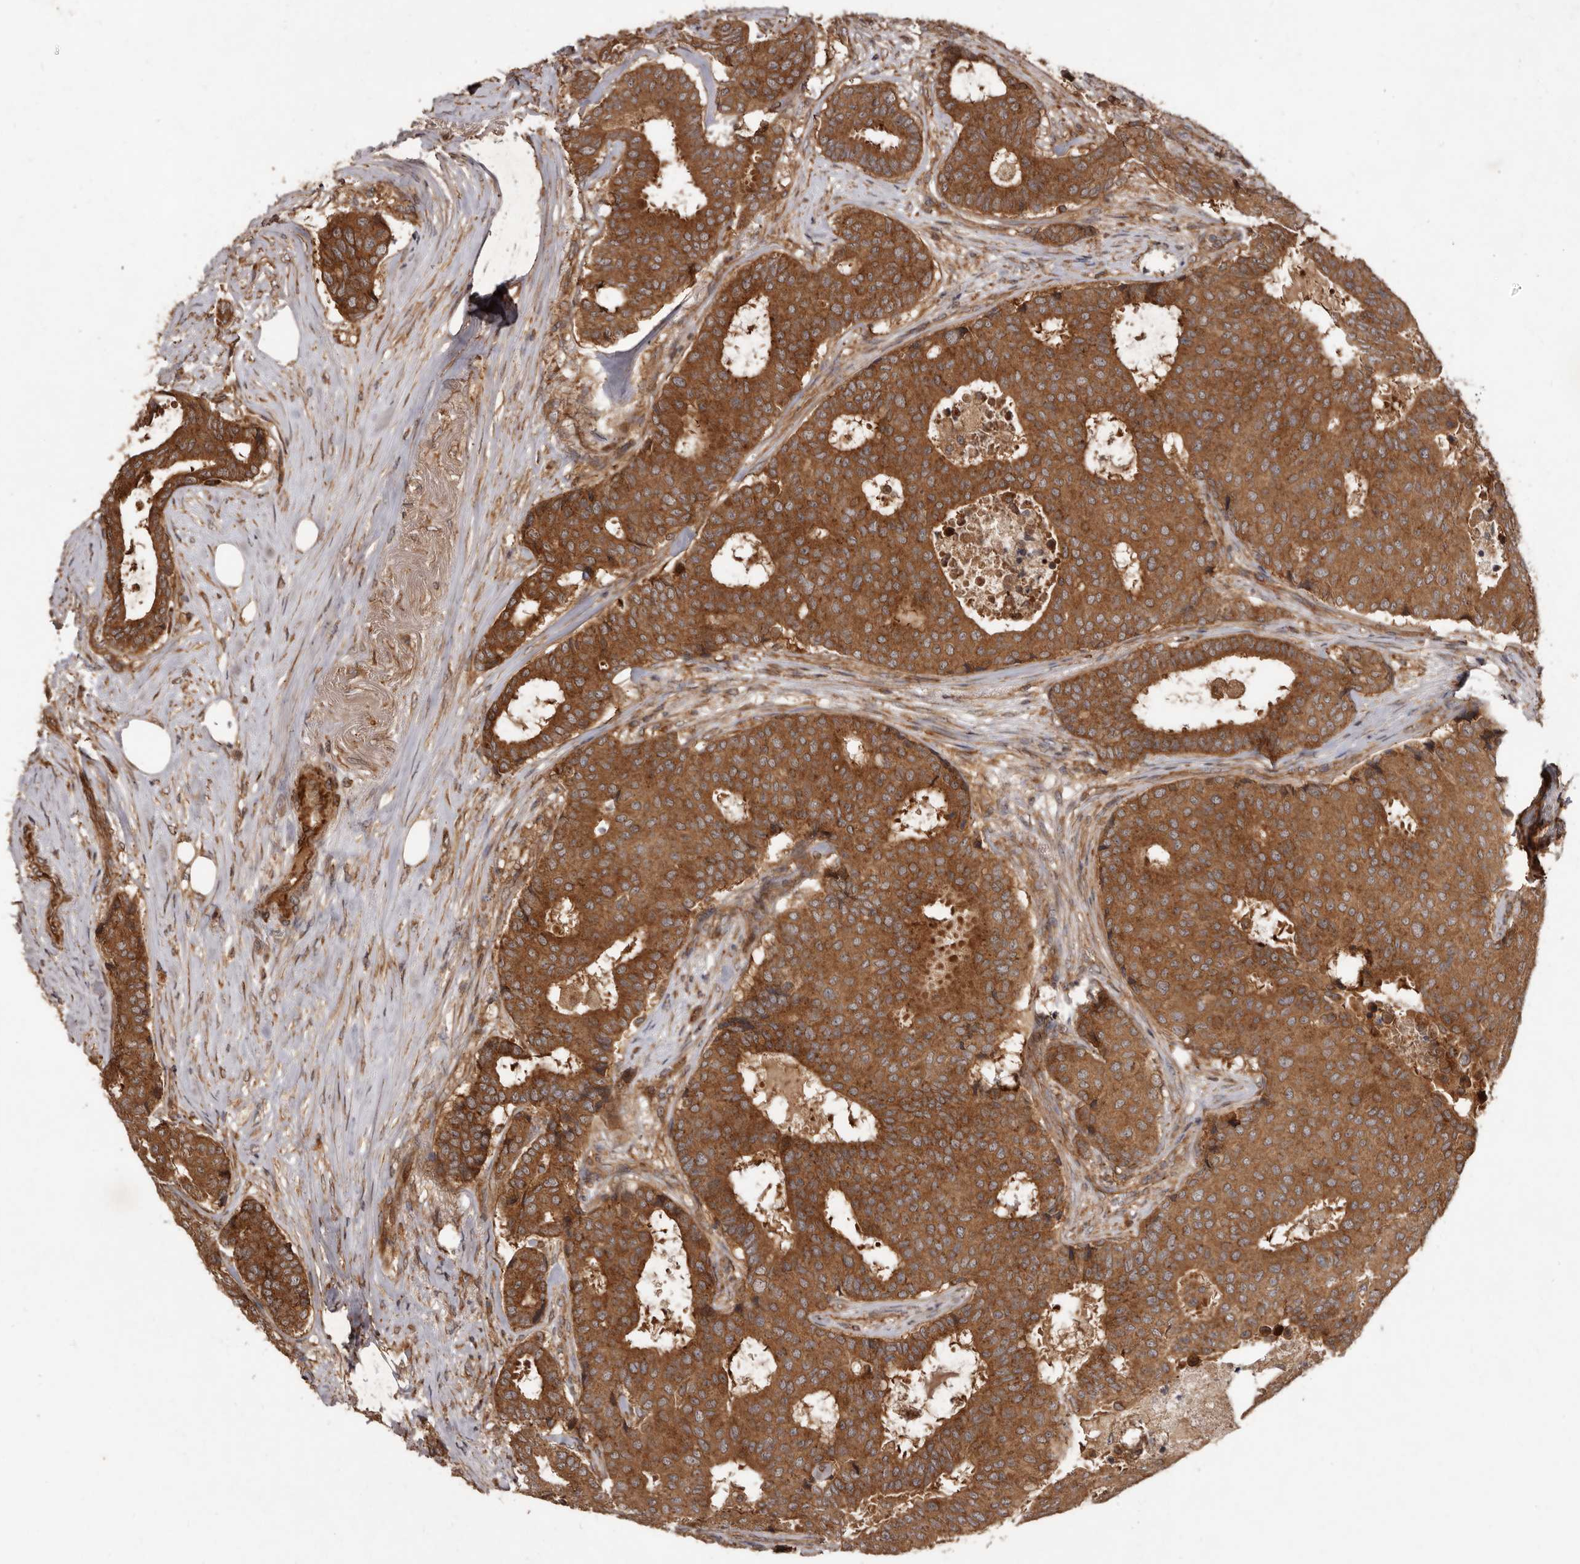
{"staining": {"intensity": "moderate", "quantity": ">75%", "location": "cytoplasmic/membranous"}, "tissue": "breast cancer", "cell_type": "Tumor cells", "image_type": "cancer", "snomed": [{"axis": "morphology", "description": "Duct carcinoma"}, {"axis": "topography", "description": "Breast"}], "caption": "Breast cancer tissue demonstrates moderate cytoplasmic/membranous staining in approximately >75% of tumor cells", "gene": "STK36", "patient": {"sex": "female", "age": 75}}